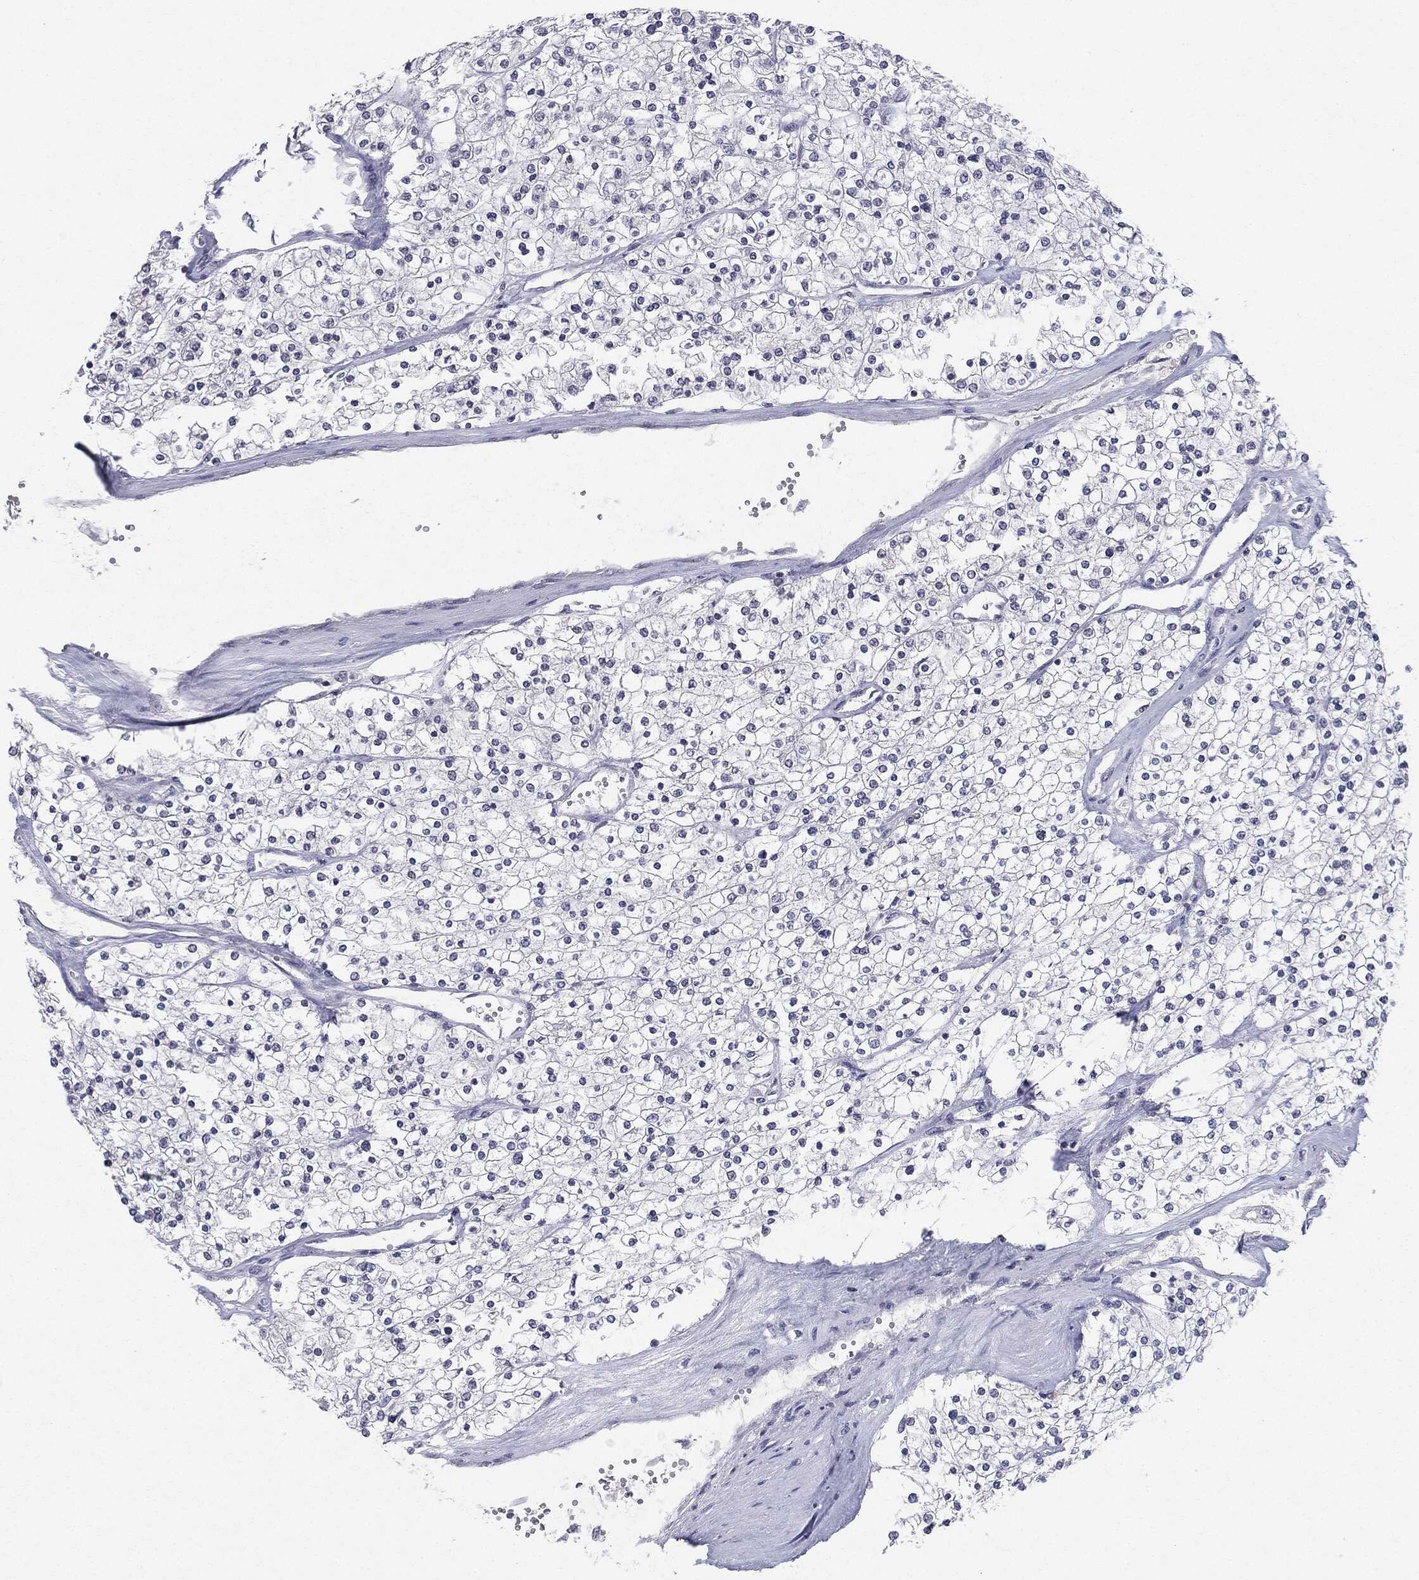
{"staining": {"intensity": "negative", "quantity": "none", "location": "none"}, "tissue": "renal cancer", "cell_type": "Tumor cells", "image_type": "cancer", "snomed": [{"axis": "morphology", "description": "Adenocarcinoma, NOS"}, {"axis": "topography", "description": "Kidney"}], "caption": "High magnification brightfield microscopy of adenocarcinoma (renal) stained with DAB (brown) and counterstained with hematoxylin (blue): tumor cells show no significant staining.", "gene": "SERPINB4", "patient": {"sex": "male", "age": 80}}